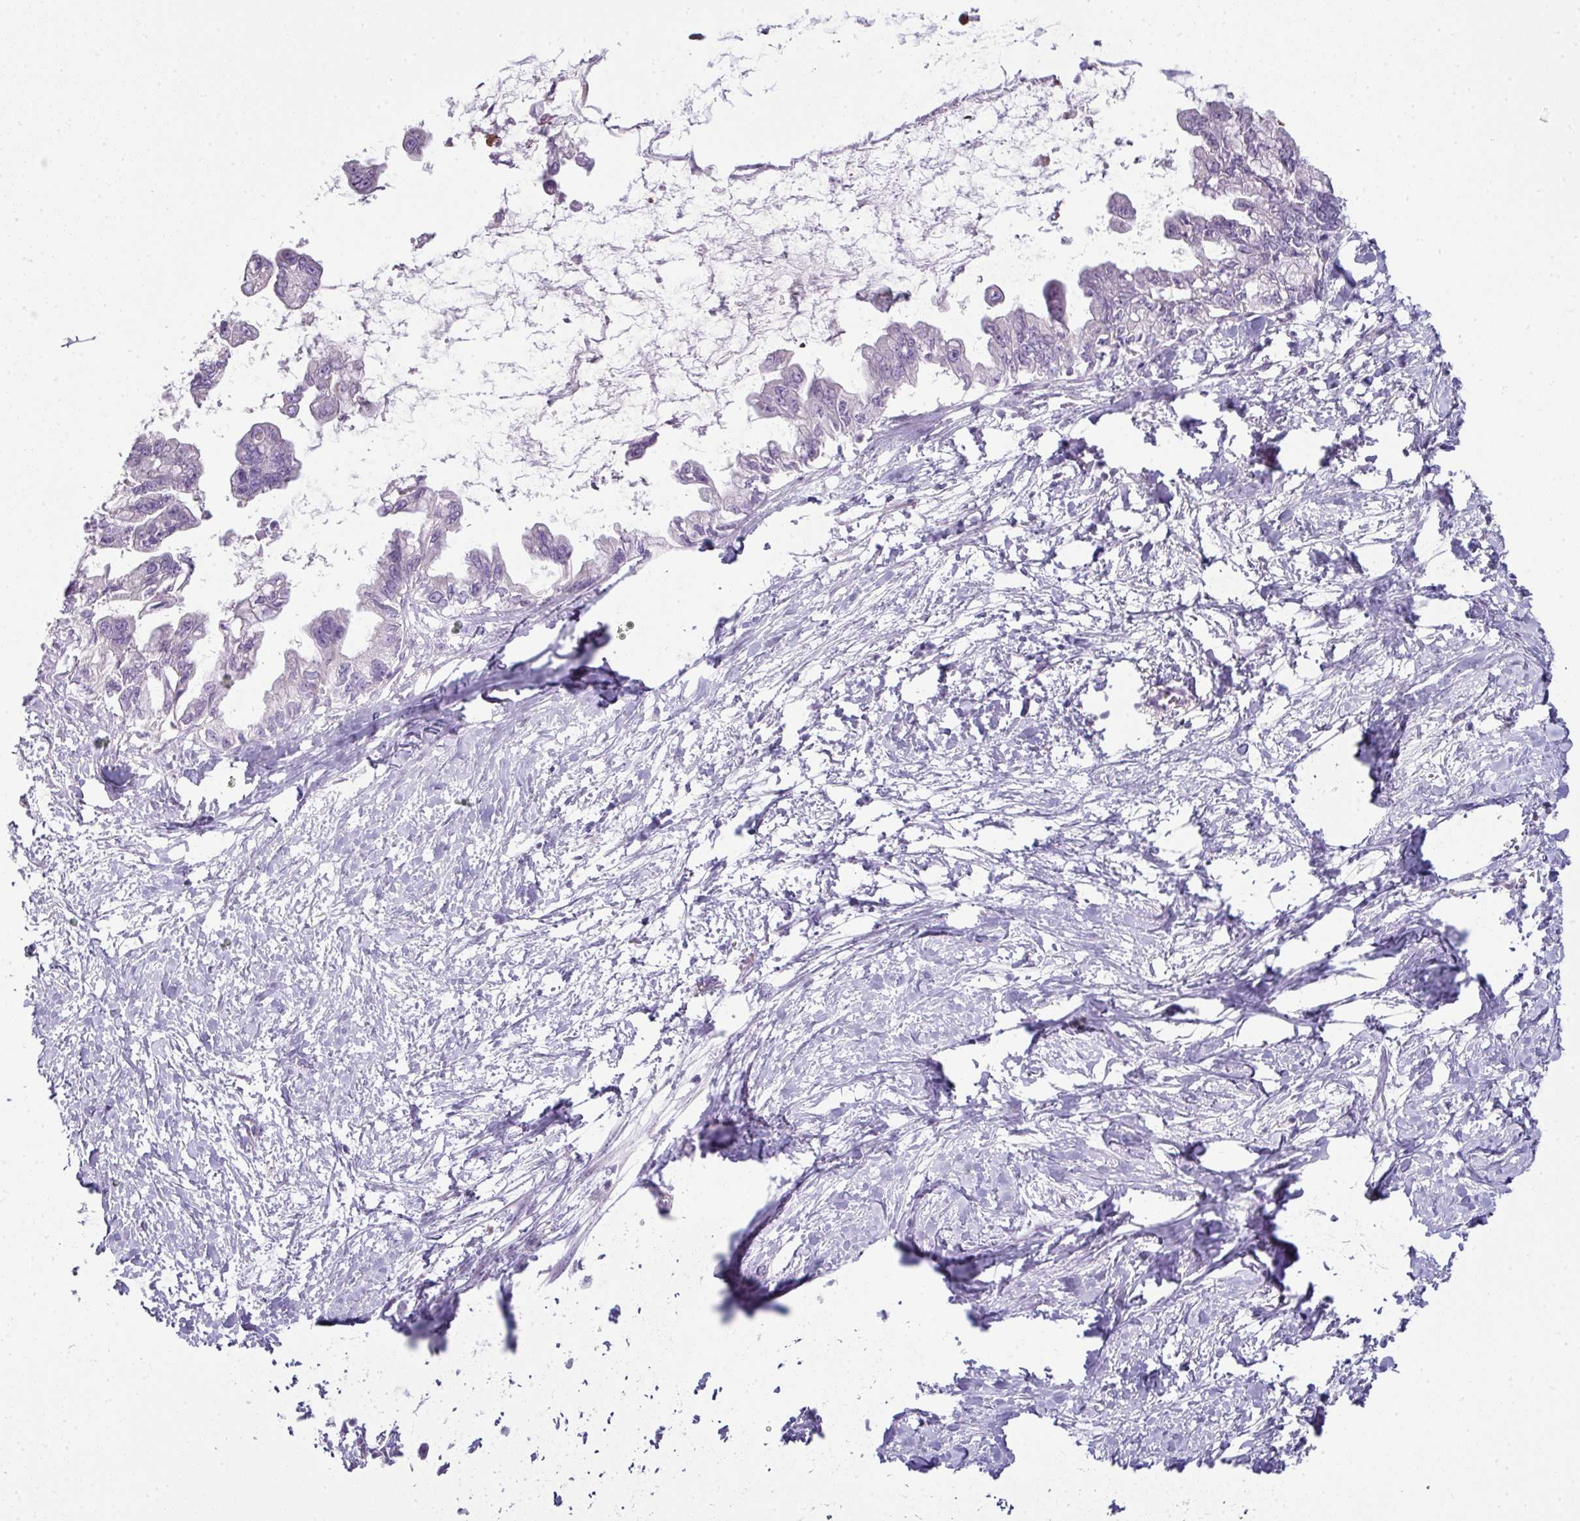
{"staining": {"intensity": "negative", "quantity": "none", "location": "none"}, "tissue": "pancreatic cancer", "cell_type": "Tumor cells", "image_type": "cancer", "snomed": [{"axis": "morphology", "description": "Adenocarcinoma, NOS"}, {"axis": "topography", "description": "Pancreas"}], "caption": "DAB immunohistochemical staining of adenocarcinoma (pancreatic) exhibits no significant positivity in tumor cells. (IHC, brightfield microscopy, high magnification).", "gene": "FHAD1", "patient": {"sex": "male", "age": 61}}